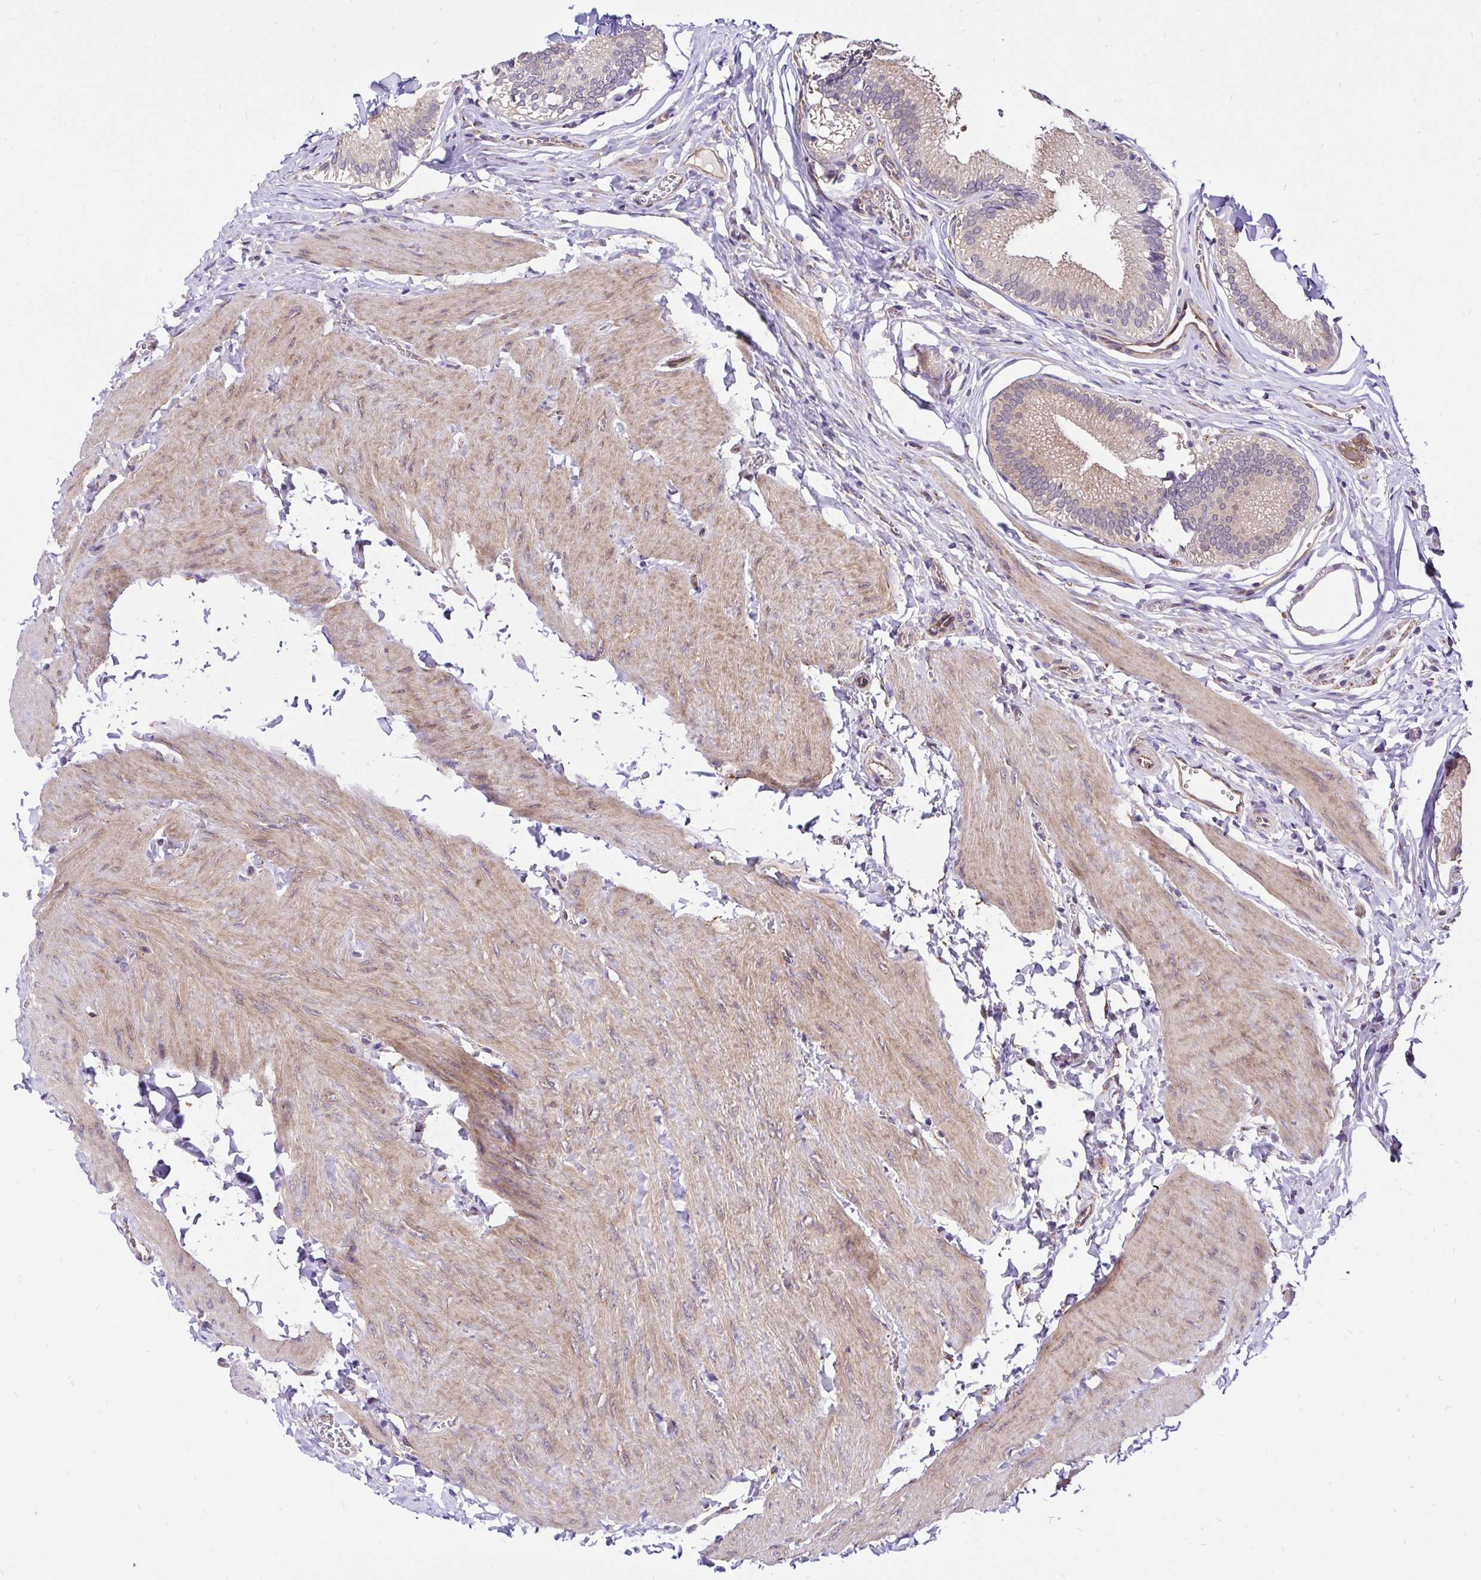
{"staining": {"intensity": "moderate", "quantity": "25%-75%", "location": "cytoplasmic/membranous"}, "tissue": "gallbladder", "cell_type": "Glandular cells", "image_type": "normal", "snomed": [{"axis": "morphology", "description": "Normal tissue, NOS"}, {"axis": "topography", "description": "Gallbladder"}, {"axis": "topography", "description": "Peripheral nerve tissue"}], "caption": "Brown immunohistochemical staining in normal gallbladder reveals moderate cytoplasmic/membranous staining in approximately 25%-75% of glandular cells. (brown staining indicates protein expression, while blue staining denotes nuclei).", "gene": "CCDC122", "patient": {"sex": "male", "age": 17}}